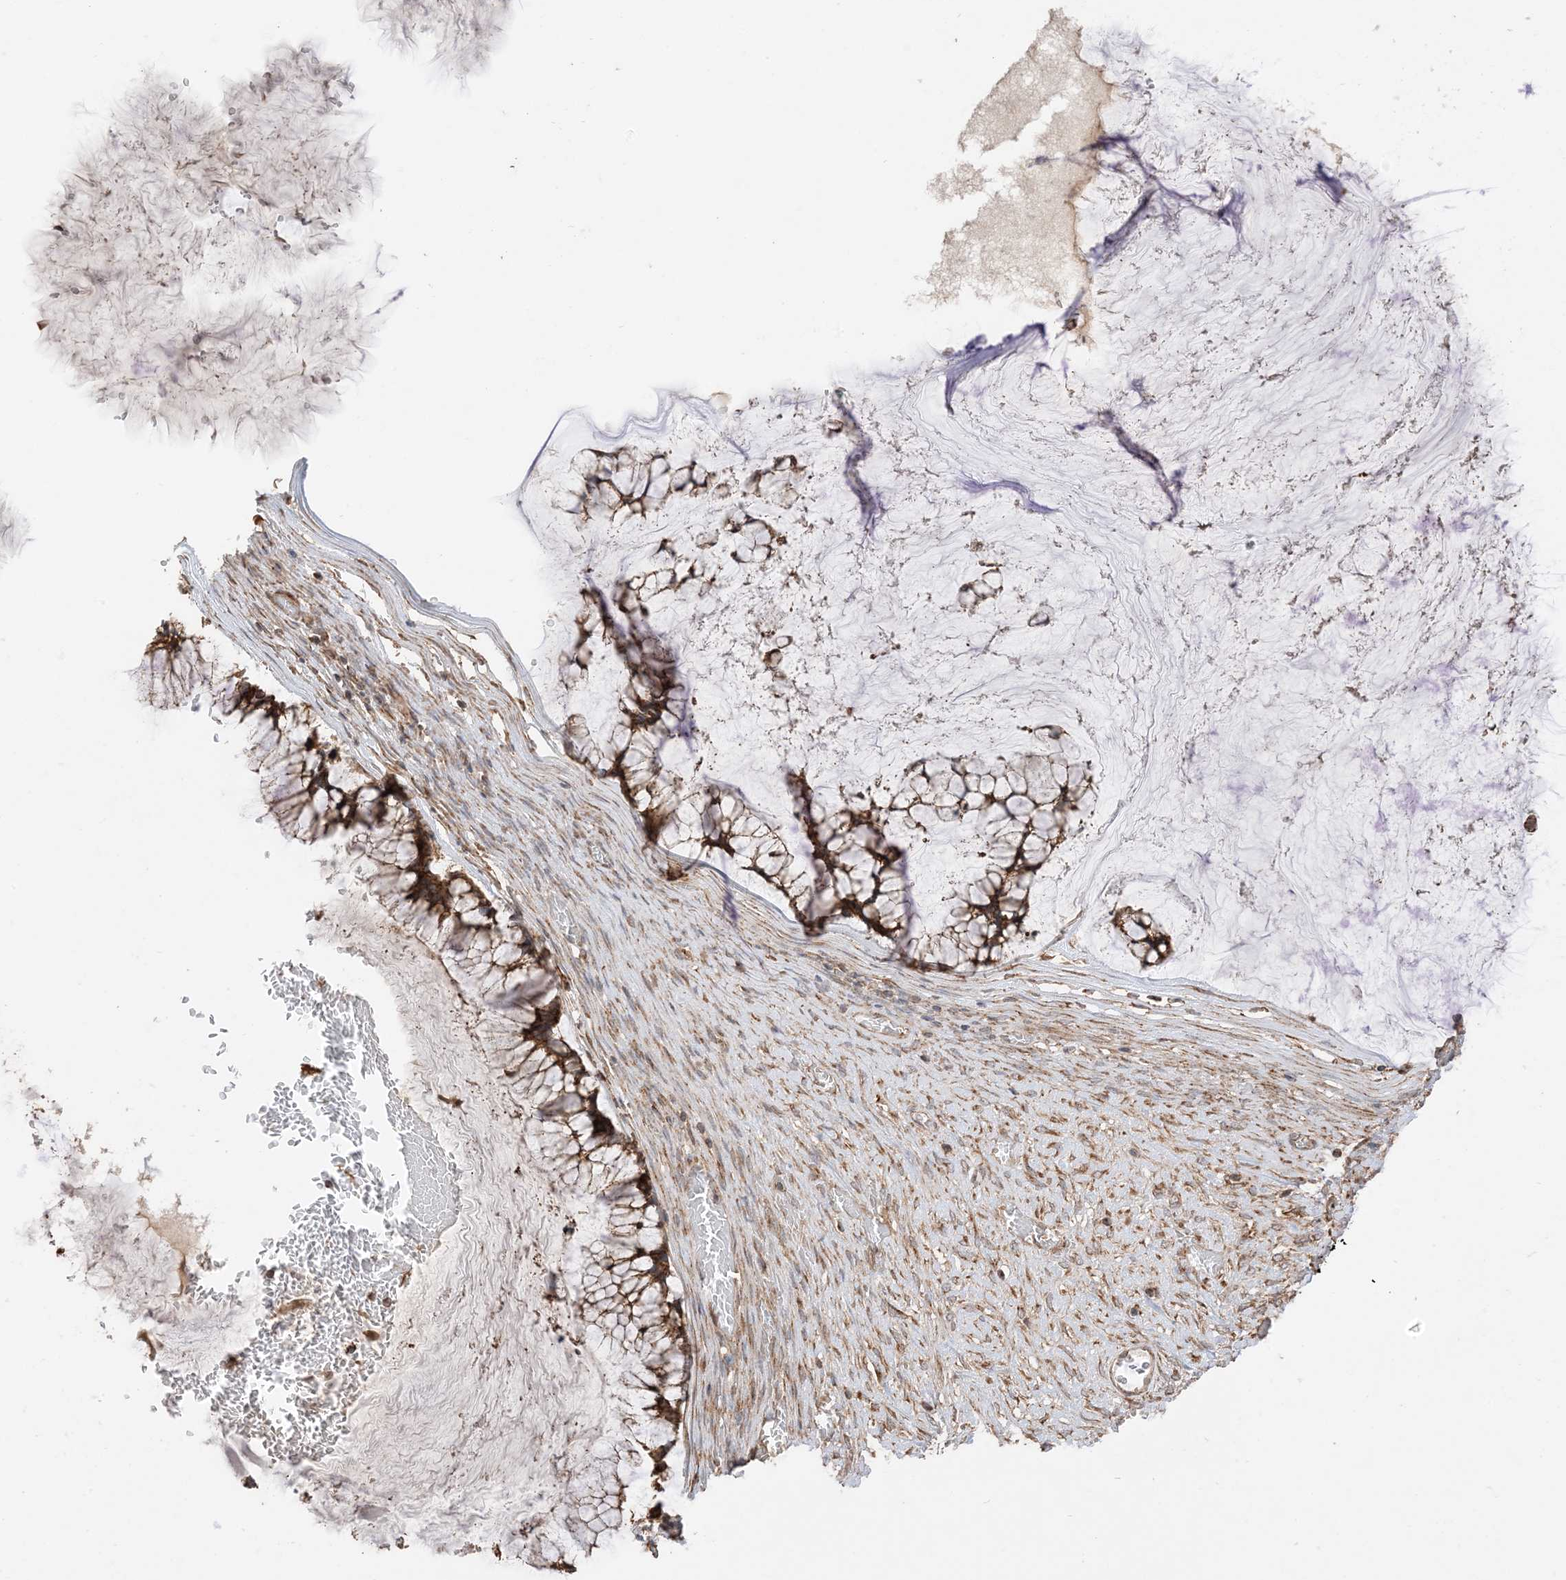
{"staining": {"intensity": "strong", "quantity": ">75%", "location": "cytoplasmic/membranous"}, "tissue": "ovarian cancer", "cell_type": "Tumor cells", "image_type": "cancer", "snomed": [{"axis": "morphology", "description": "Cystadenocarcinoma, mucinous, NOS"}, {"axis": "topography", "description": "Ovary"}], "caption": "Protein staining of mucinous cystadenocarcinoma (ovarian) tissue exhibits strong cytoplasmic/membranous expression in approximately >75% of tumor cells.", "gene": "N4BP3", "patient": {"sex": "female", "age": 42}}